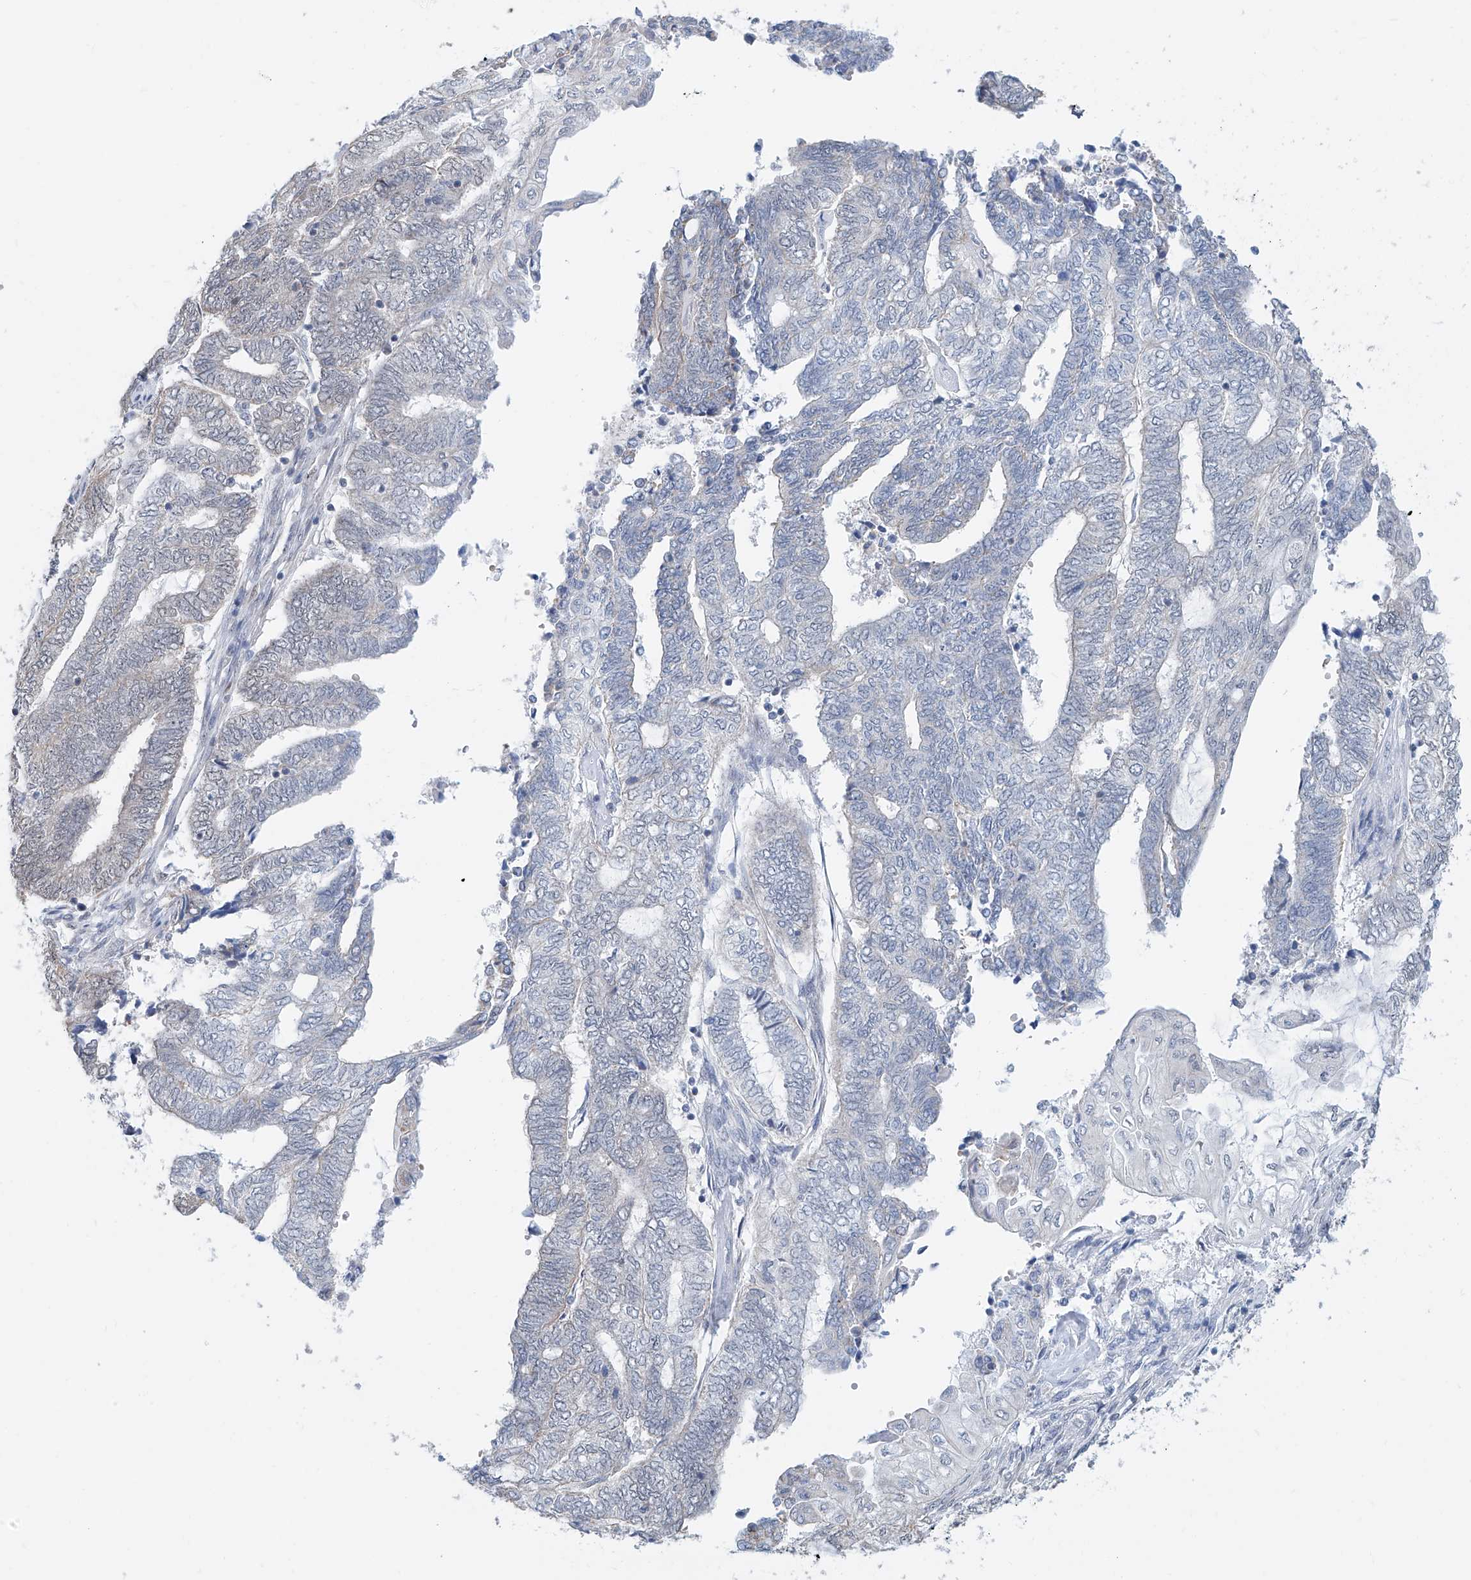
{"staining": {"intensity": "negative", "quantity": "none", "location": "none"}, "tissue": "endometrial cancer", "cell_type": "Tumor cells", "image_type": "cancer", "snomed": [{"axis": "morphology", "description": "Adenocarcinoma, NOS"}, {"axis": "topography", "description": "Uterus"}, {"axis": "topography", "description": "Endometrium"}], "caption": "This is an IHC micrograph of human endometrial cancer. There is no staining in tumor cells.", "gene": "SDE2", "patient": {"sex": "female", "age": 70}}